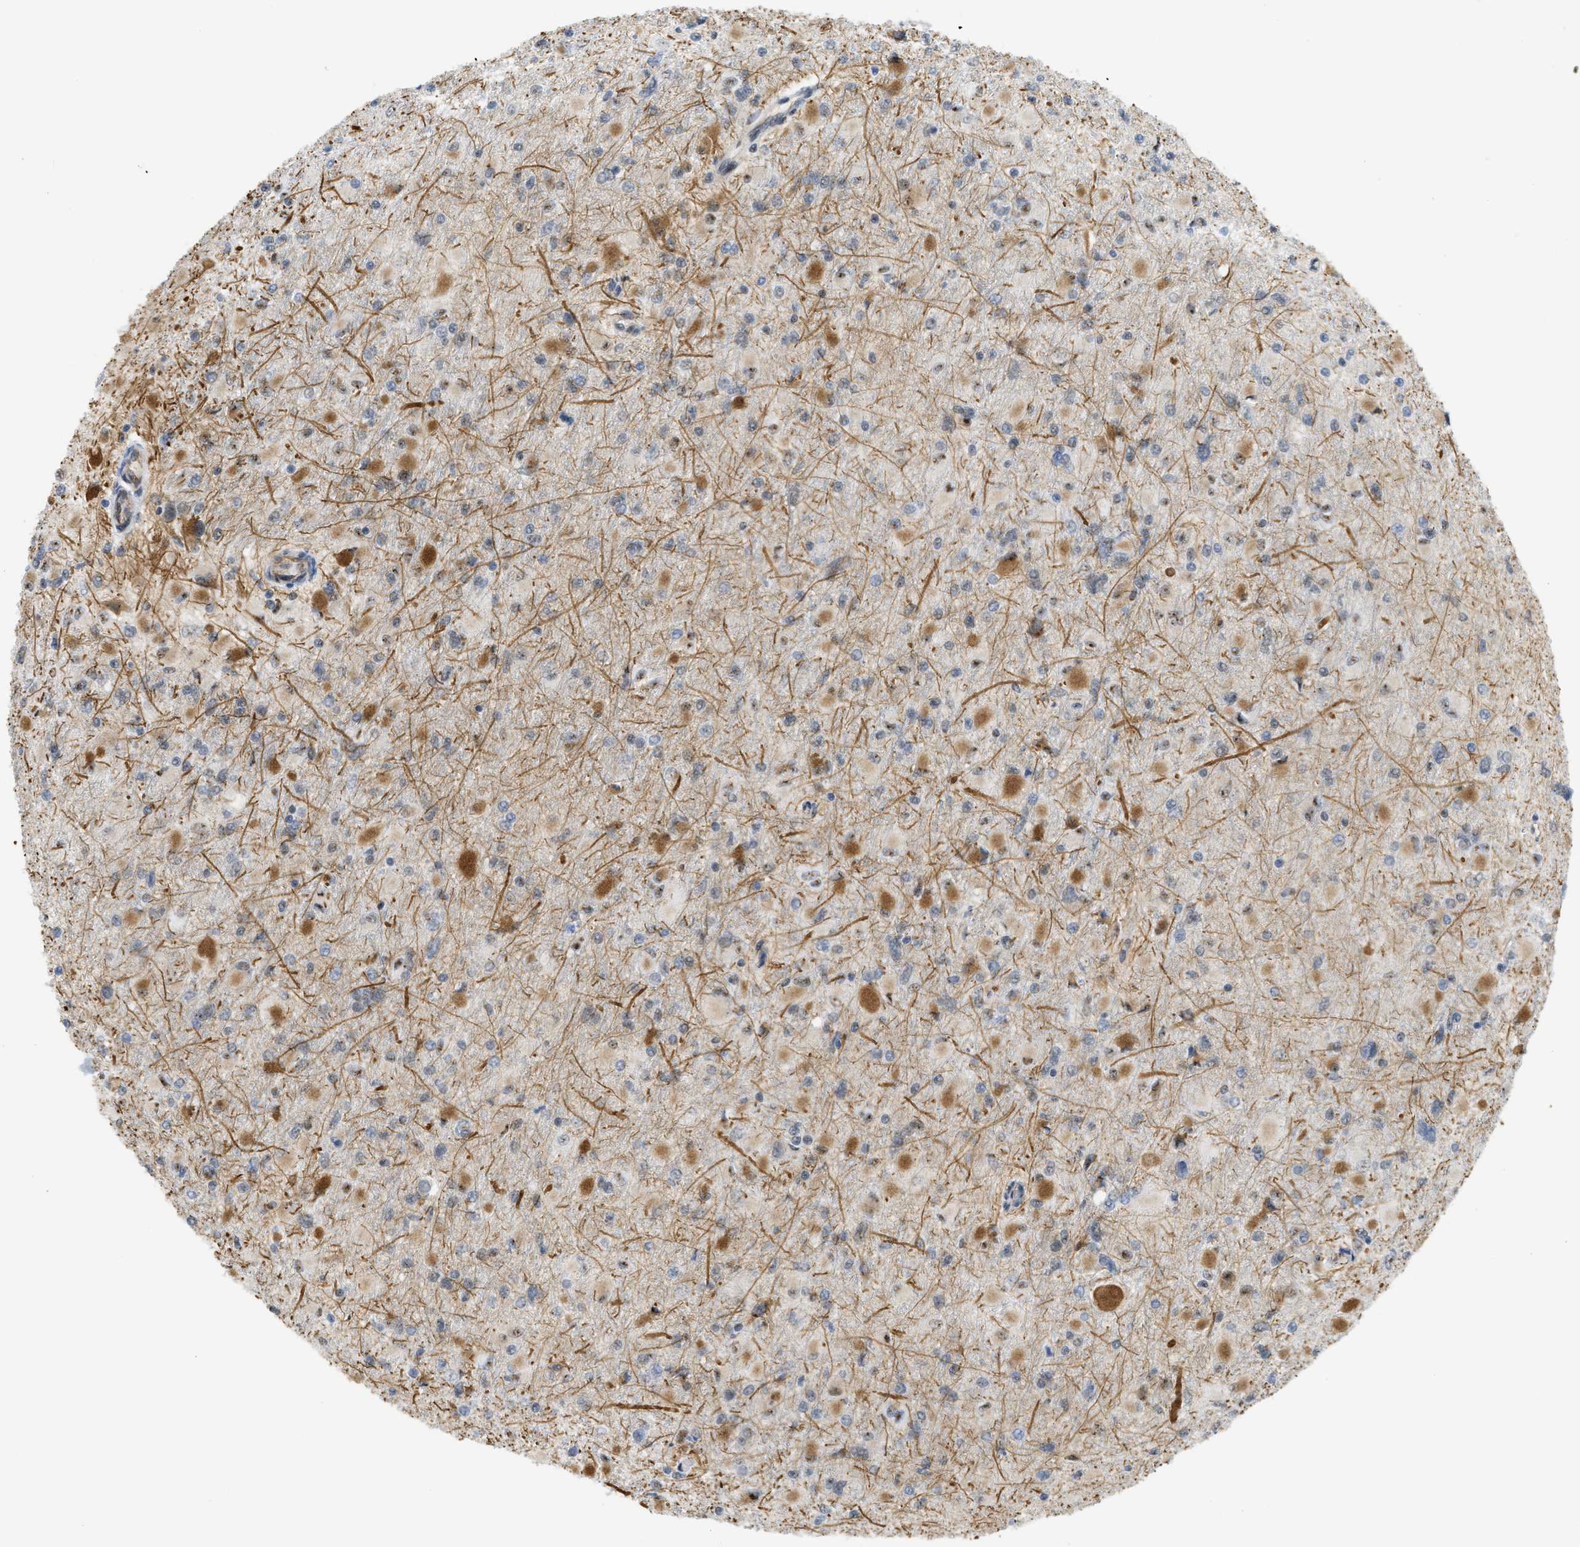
{"staining": {"intensity": "moderate", "quantity": "<25%", "location": "cytoplasmic/membranous"}, "tissue": "glioma", "cell_type": "Tumor cells", "image_type": "cancer", "snomed": [{"axis": "morphology", "description": "Glioma, malignant, High grade"}, {"axis": "topography", "description": "Cerebral cortex"}], "caption": "Malignant high-grade glioma stained with a protein marker shows moderate staining in tumor cells.", "gene": "LRRC8B", "patient": {"sex": "female", "age": 36}}